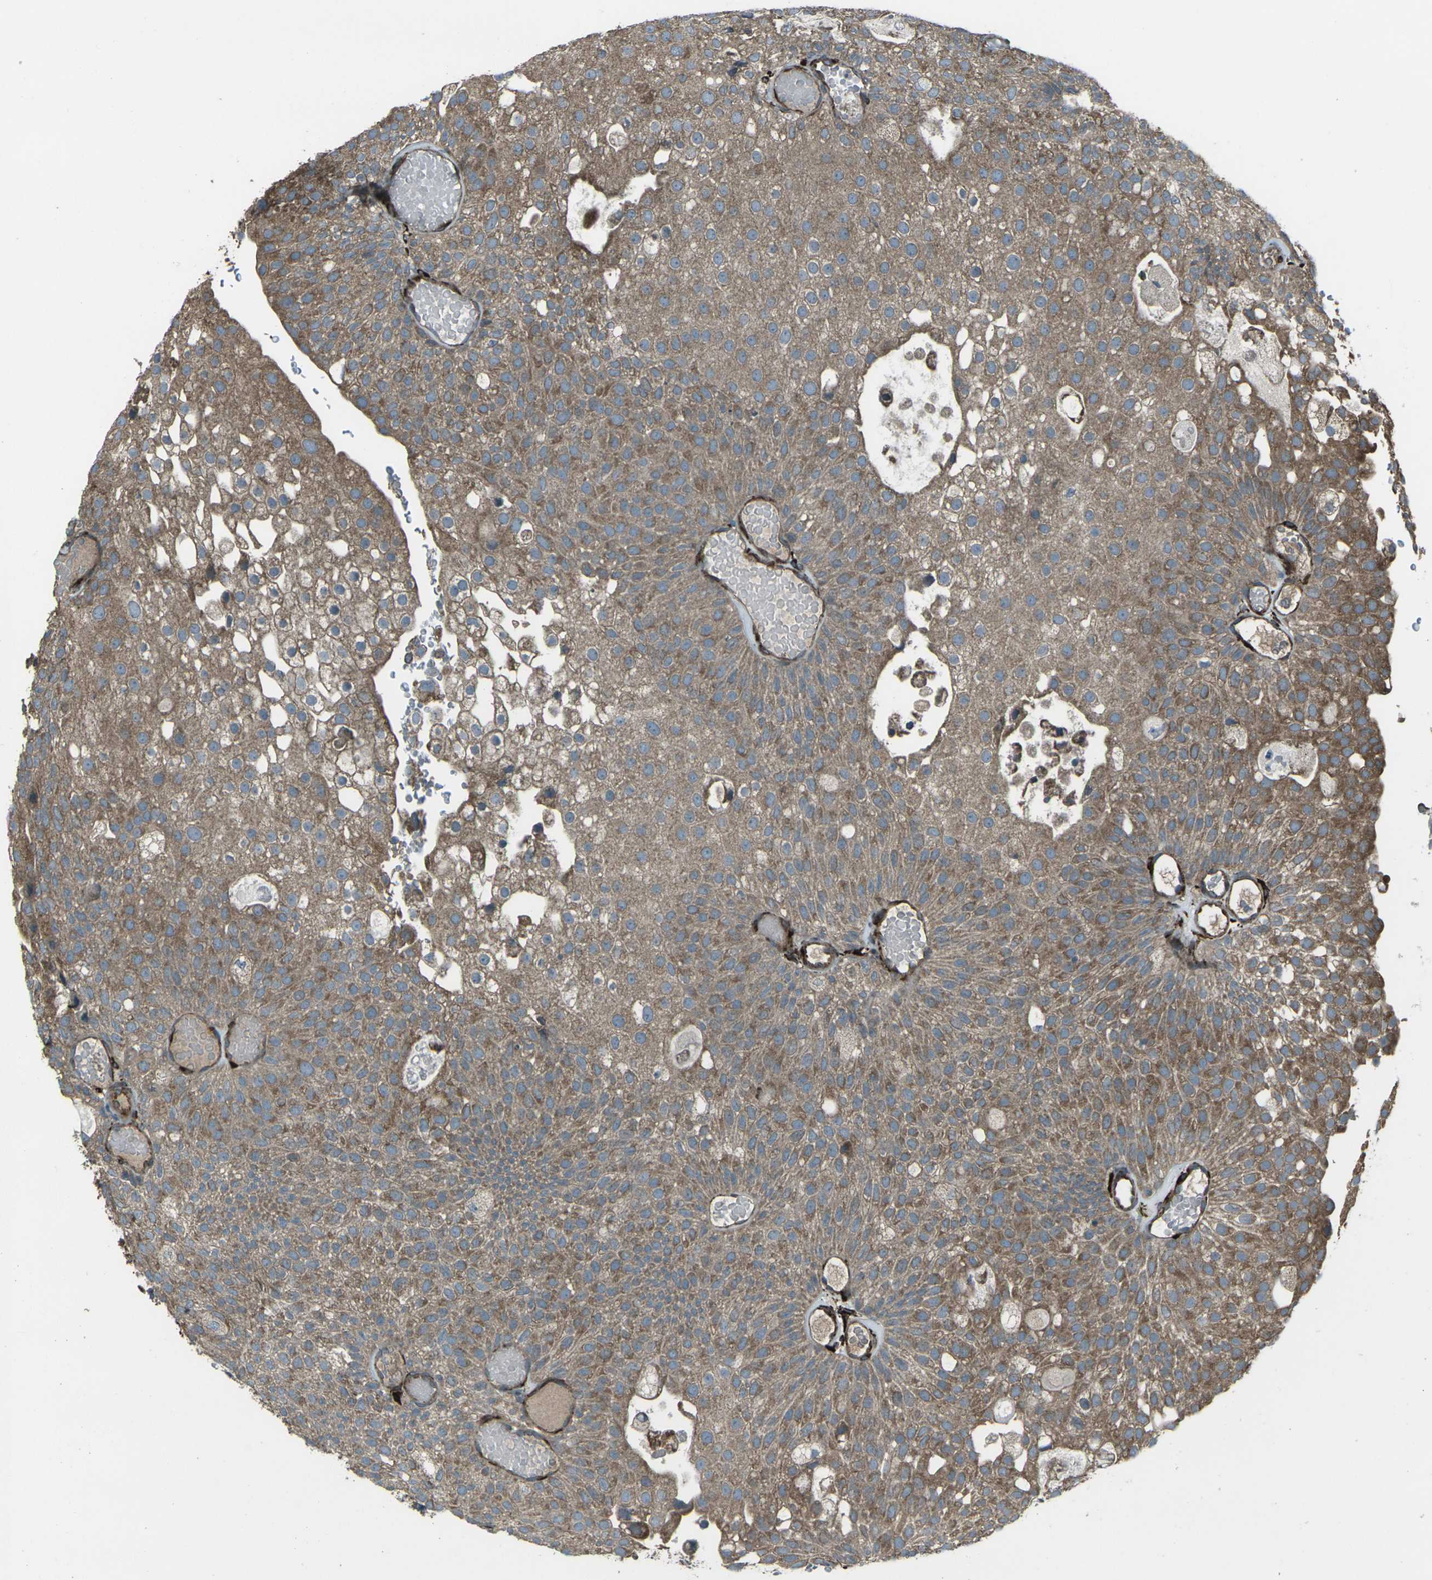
{"staining": {"intensity": "weak", "quantity": ">75%", "location": "cytoplasmic/membranous"}, "tissue": "urothelial cancer", "cell_type": "Tumor cells", "image_type": "cancer", "snomed": [{"axis": "morphology", "description": "Urothelial carcinoma, Low grade"}, {"axis": "topography", "description": "Urinary bladder"}], "caption": "Brown immunohistochemical staining in low-grade urothelial carcinoma reveals weak cytoplasmic/membranous staining in approximately >75% of tumor cells.", "gene": "LSMEM1", "patient": {"sex": "male", "age": 78}}